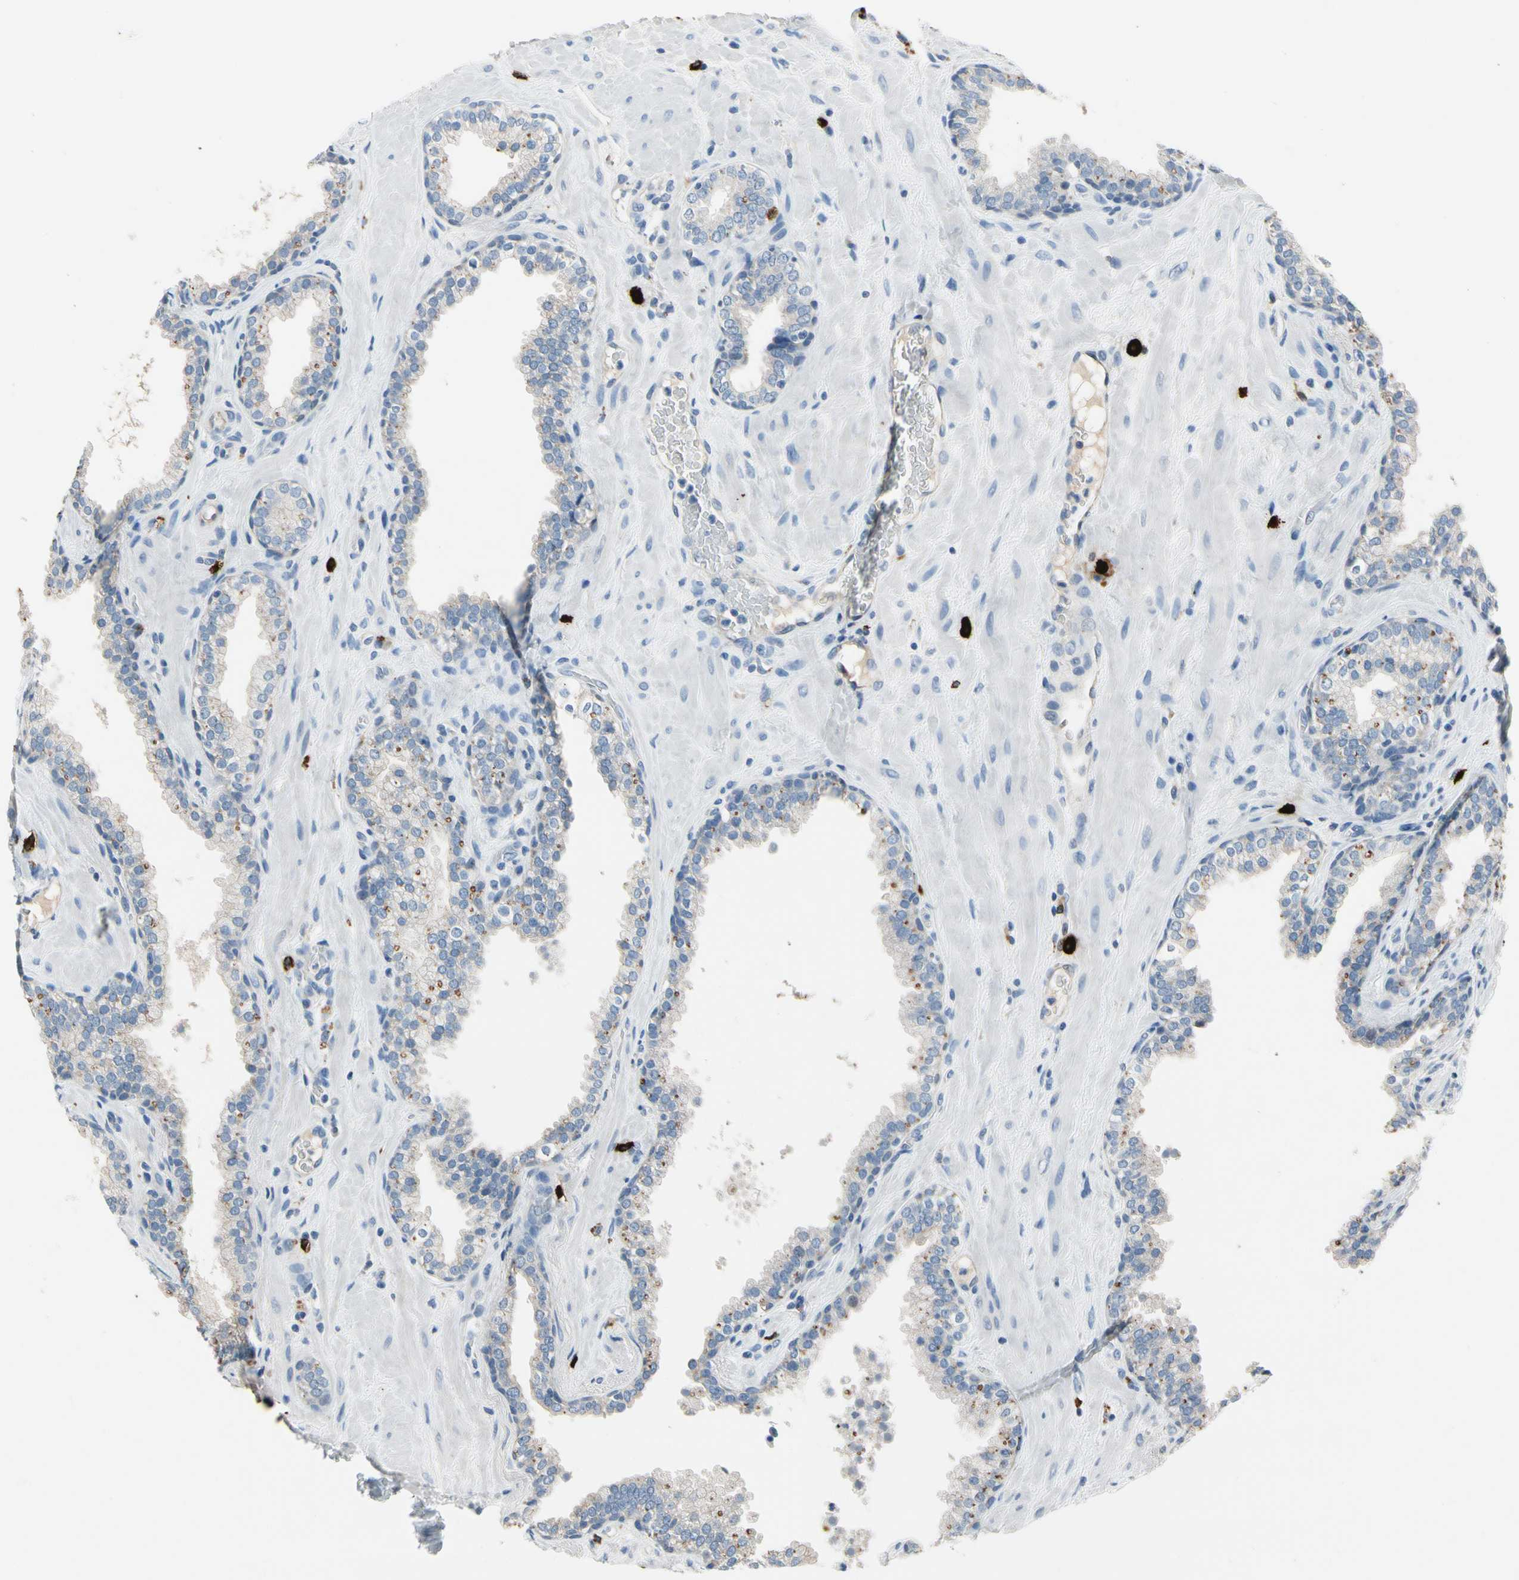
{"staining": {"intensity": "negative", "quantity": "none", "location": "none"}, "tissue": "prostate", "cell_type": "Glandular cells", "image_type": "normal", "snomed": [{"axis": "morphology", "description": "Normal tissue, NOS"}, {"axis": "topography", "description": "Prostate"}], "caption": "IHC image of unremarkable prostate: human prostate stained with DAB reveals no significant protein staining in glandular cells.", "gene": "CPA3", "patient": {"sex": "male", "age": 51}}